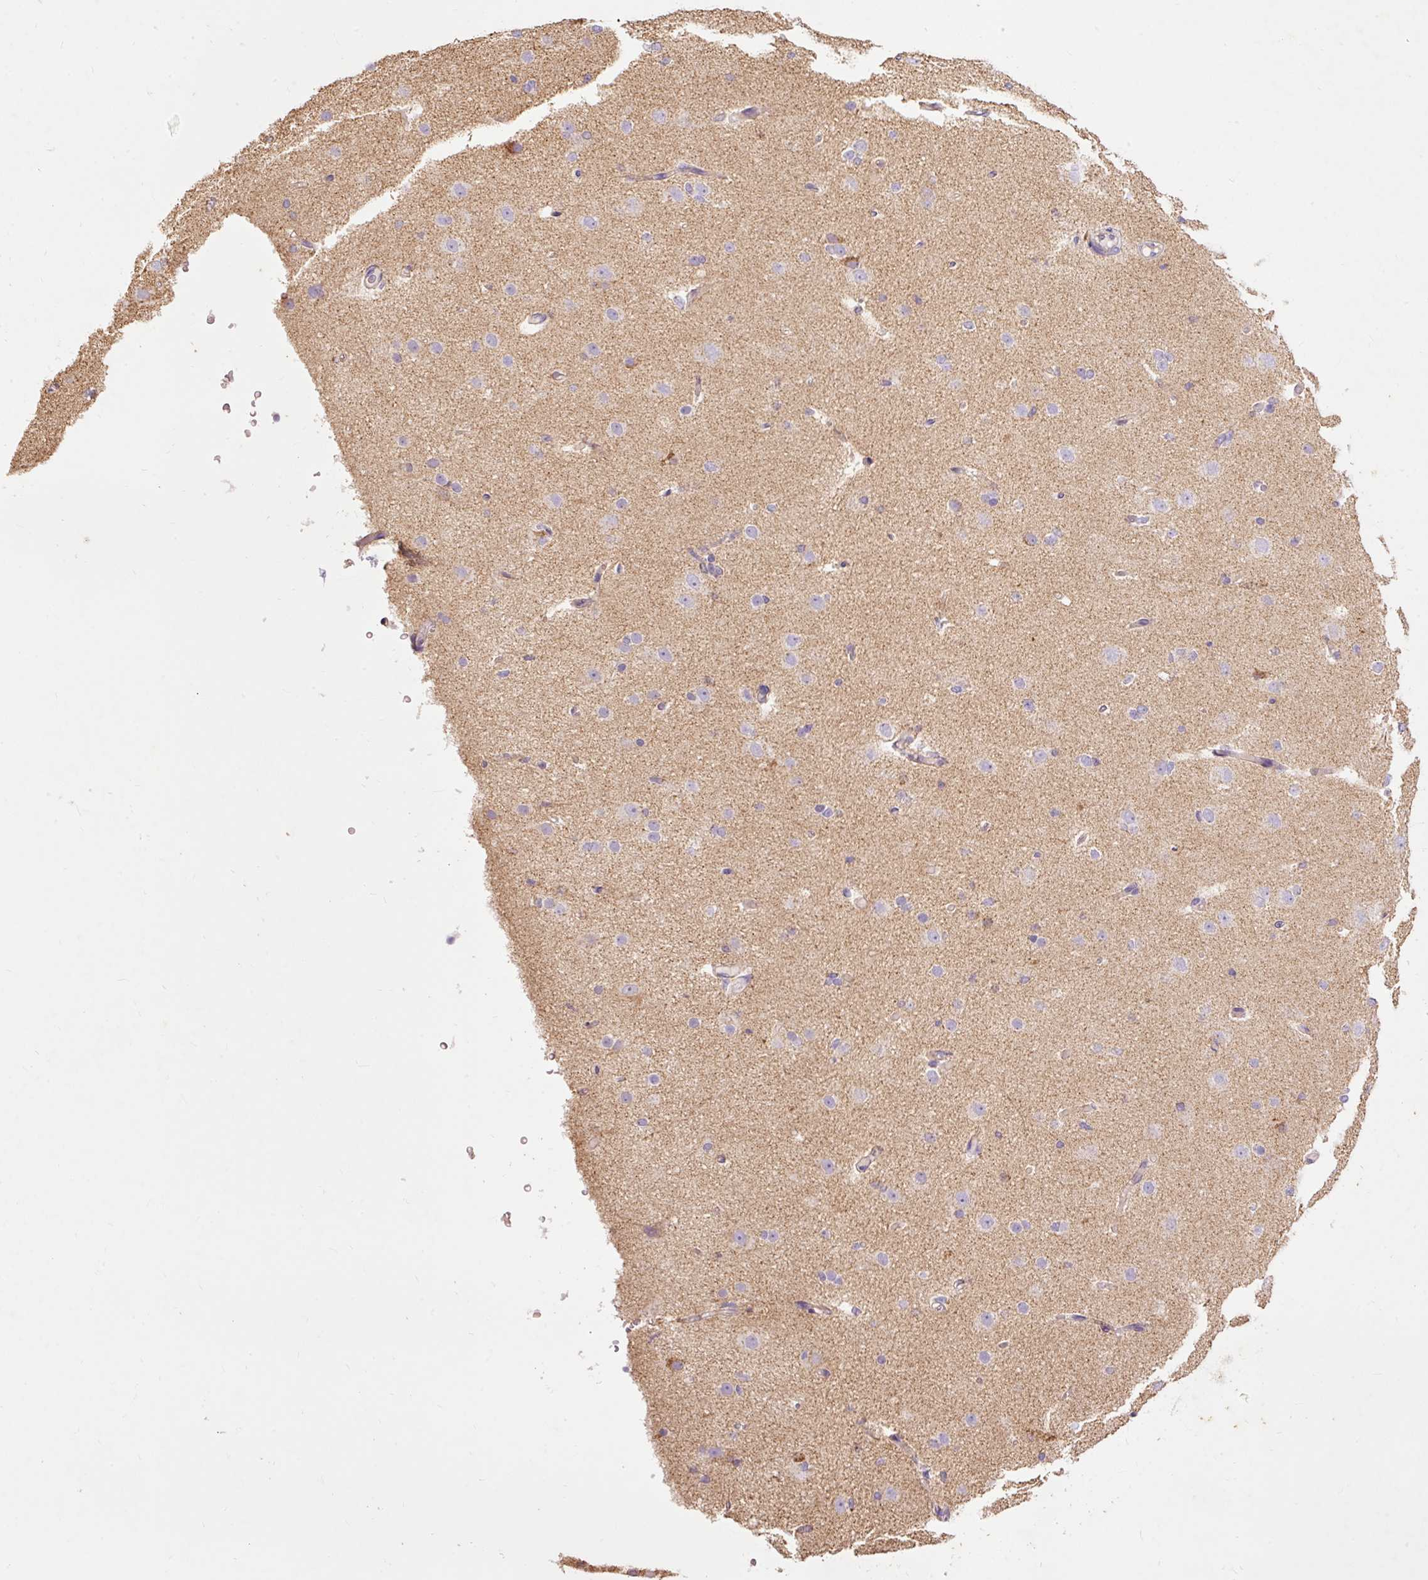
{"staining": {"intensity": "negative", "quantity": "none", "location": "none"}, "tissue": "cerebral cortex", "cell_type": "Endothelial cells", "image_type": "normal", "snomed": [{"axis": "morphology", "description": "Normal tissue, NOS"}, {"axis": "morphology", "description": "Inflammation, NOS"}, {"axis": "topography", "description": "Cerebral cortex"}], "caption": "Immunohistochemistry (IHC) of benign cerebral cortex reveals no positivity in endothelial cells.", "gene": "PRDX5", "patient": {"sex": "male", "age": 6}}